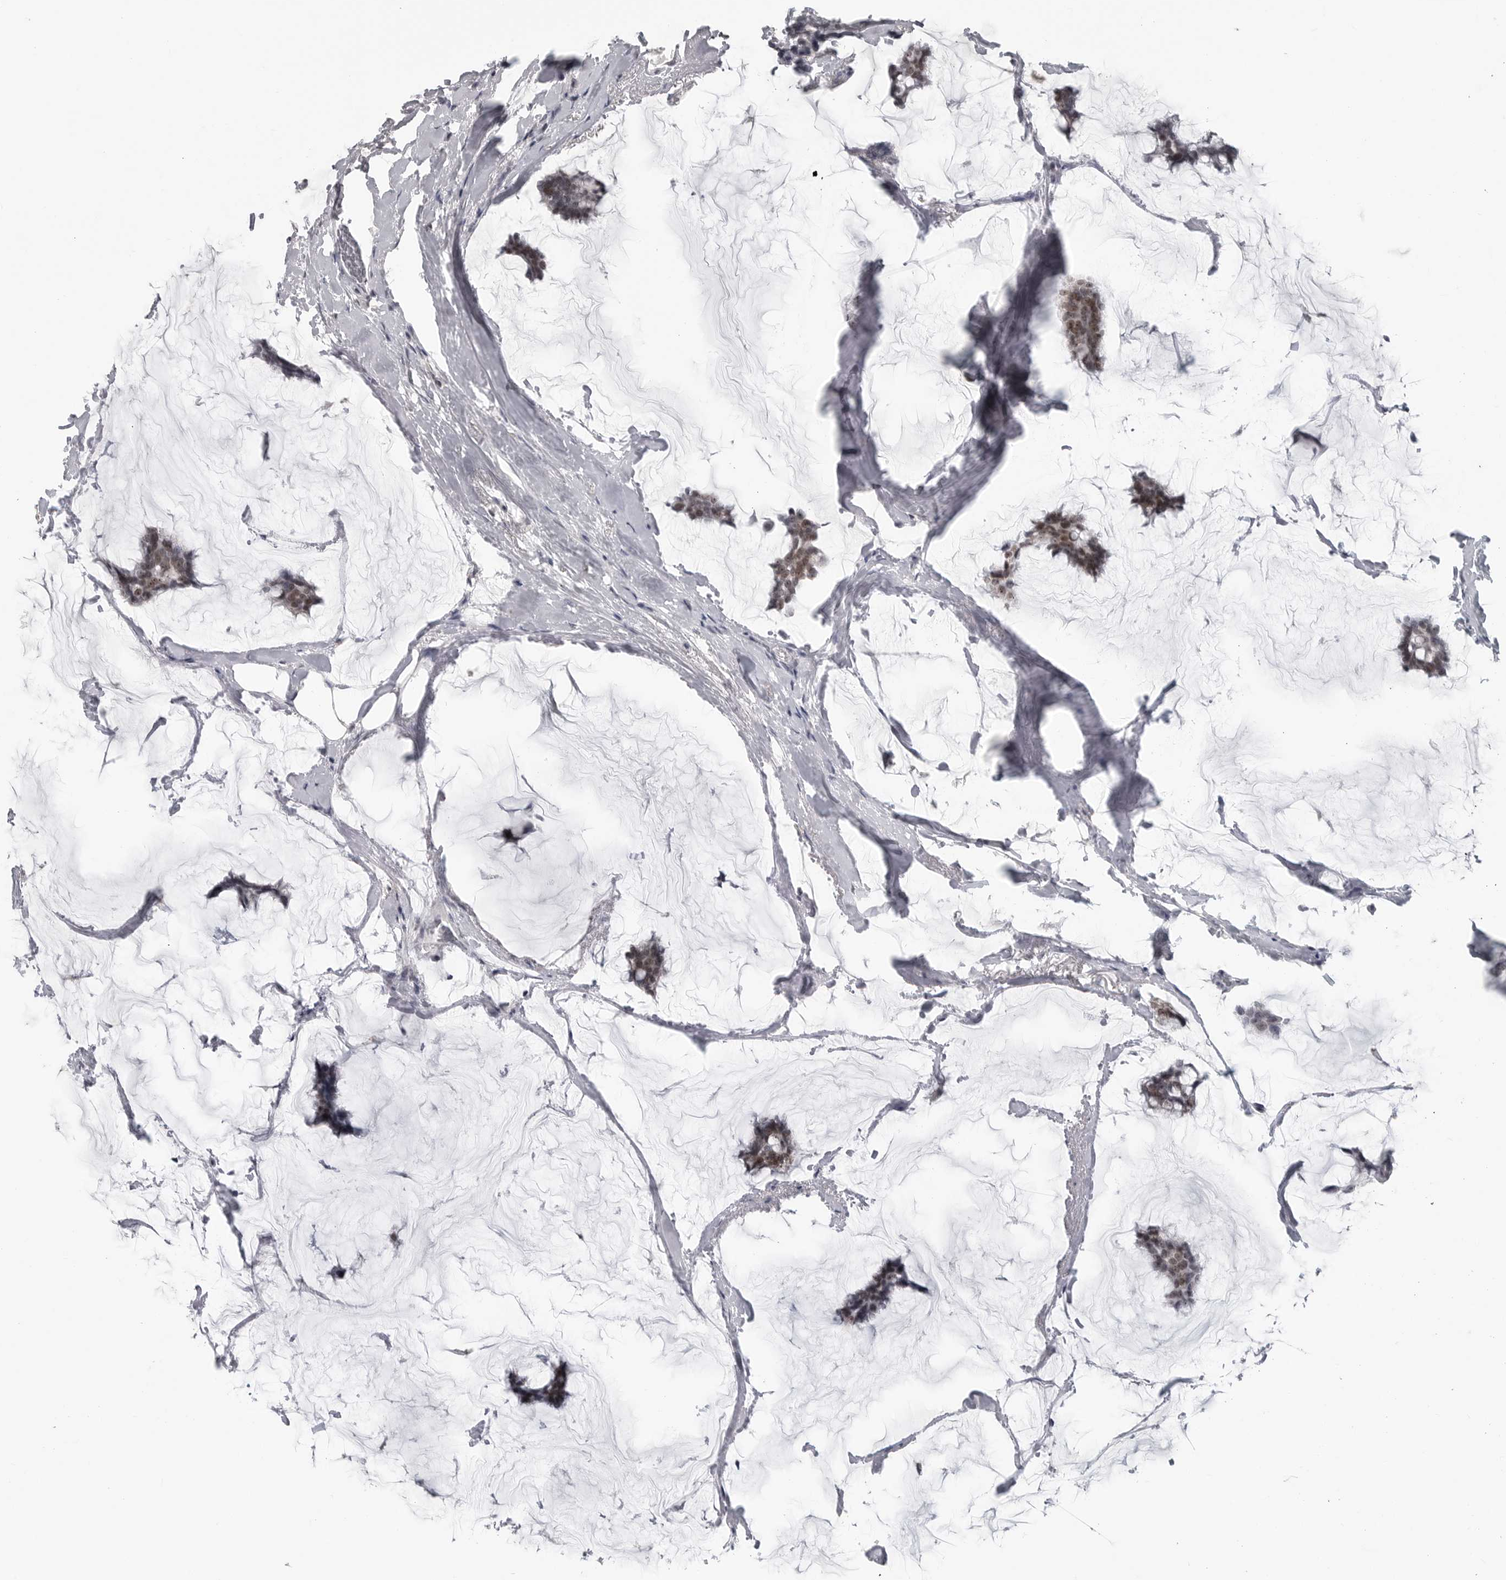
{"staining": {"intensity": "moderate", "quantity": ">75%", "location": "nuclear"}, "tissue": "breast cancer", "cell_type": "Tumor cells", "image_type": "cancer", "snomed": [{"axis": "morphology", "description": "Duct carcinoma"}, {"axis": "topography", "description": "Breast"}], "caption": "Invasive ductal carcinoma (breast) was stained to show a protein in brown. There is medium levels of moderate nuclear staining in approximately >75% of tumor cells.", "gene": "DDX54", "patient": {"sex": "female", "age": 93}}